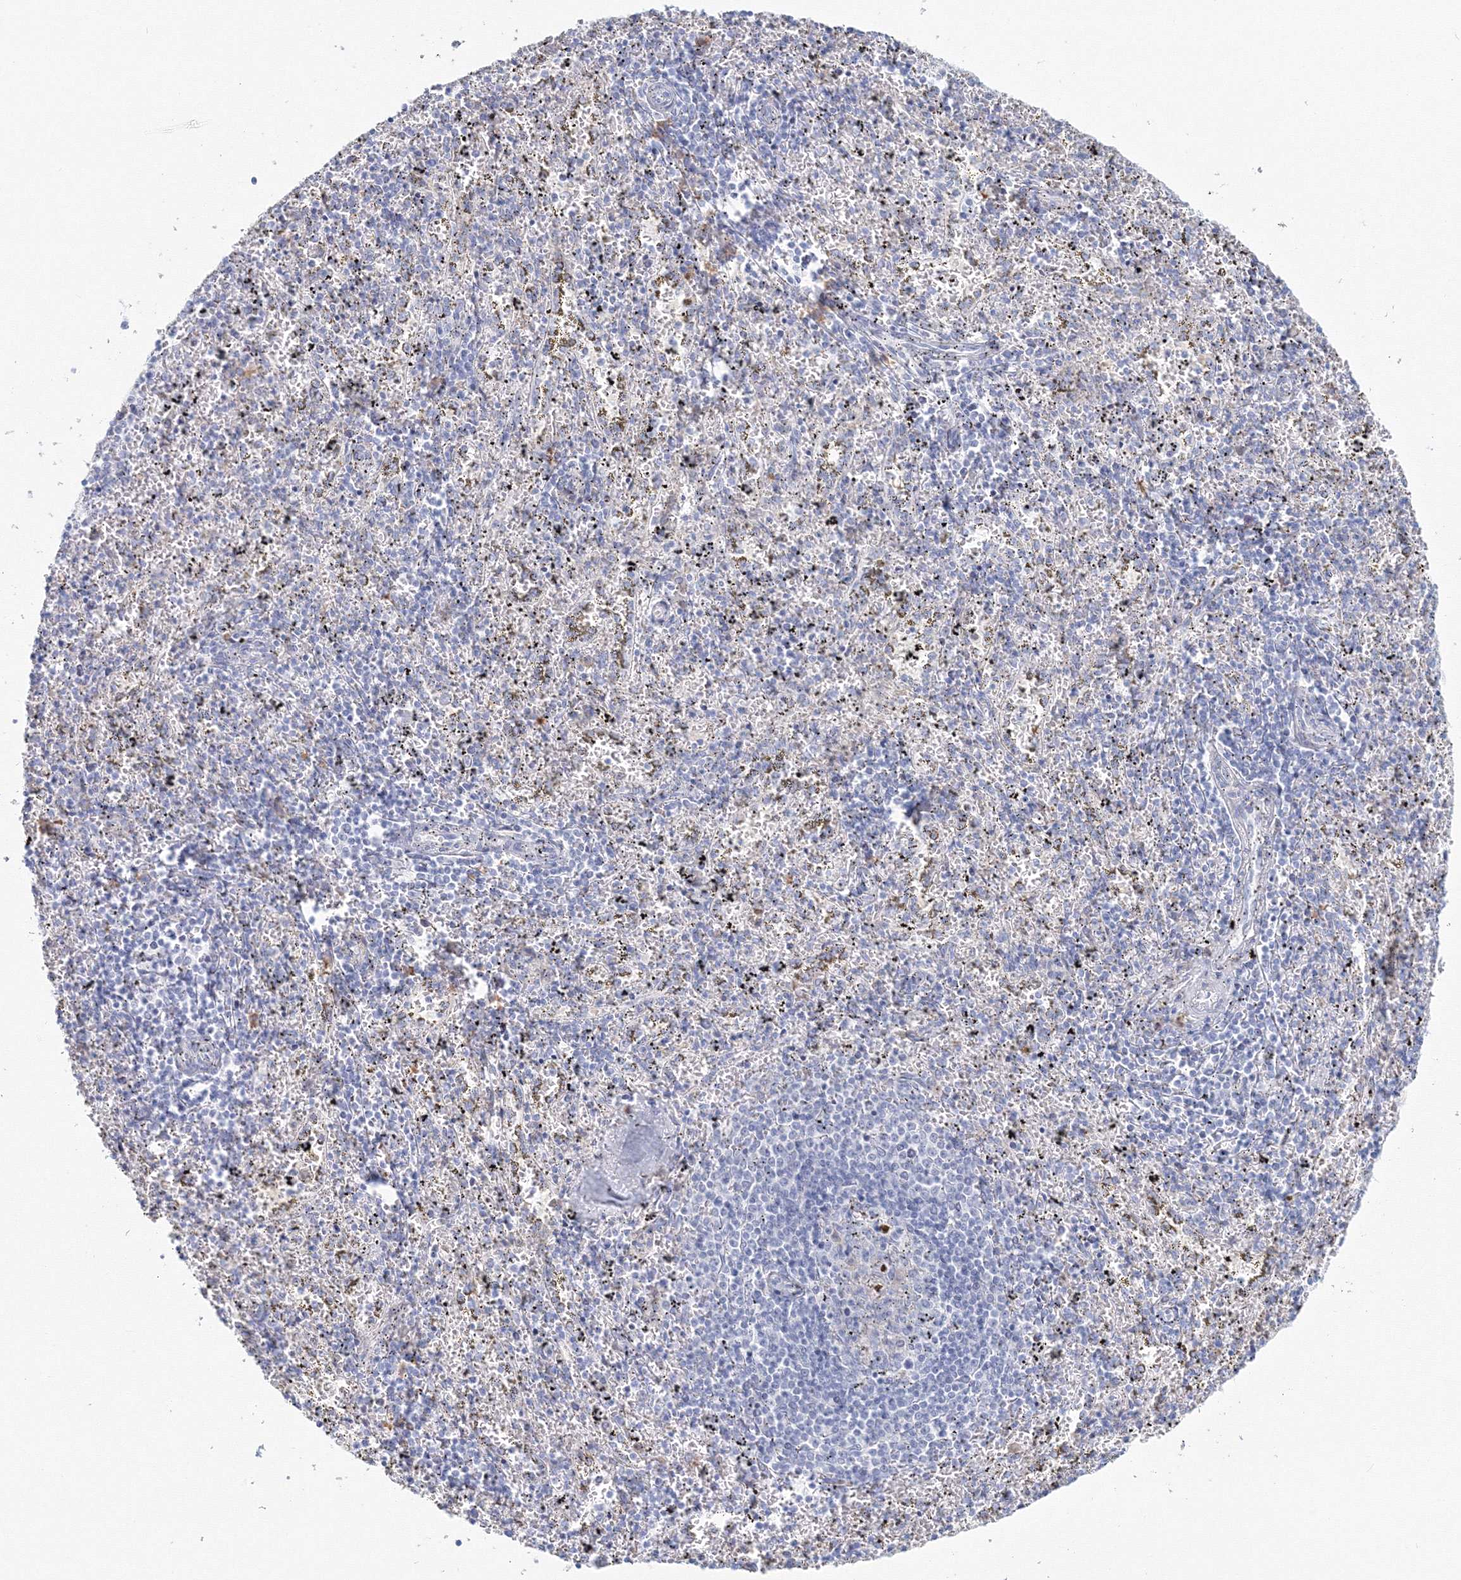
{"staining": {"intensity": "negative", "quantity": "none", "location": "none"}, "tissue": "spleen", "cell_type": "Cells in red pulp", "image_type": "normal", "snomed": [{"axis": "morphology", "description": "Normal tissue, NOS"}, {"axis": "topography", "description": "Spleen"}], "caption": "This image is of normal spleen stained with immunohistochemistry (IHC) to label a protein in brown with the nuclei are counter-stained blue. There is no staining in cells in red pulp.", "gene": "VSIG1", "patient": {"sex": "male", "age": 11}}